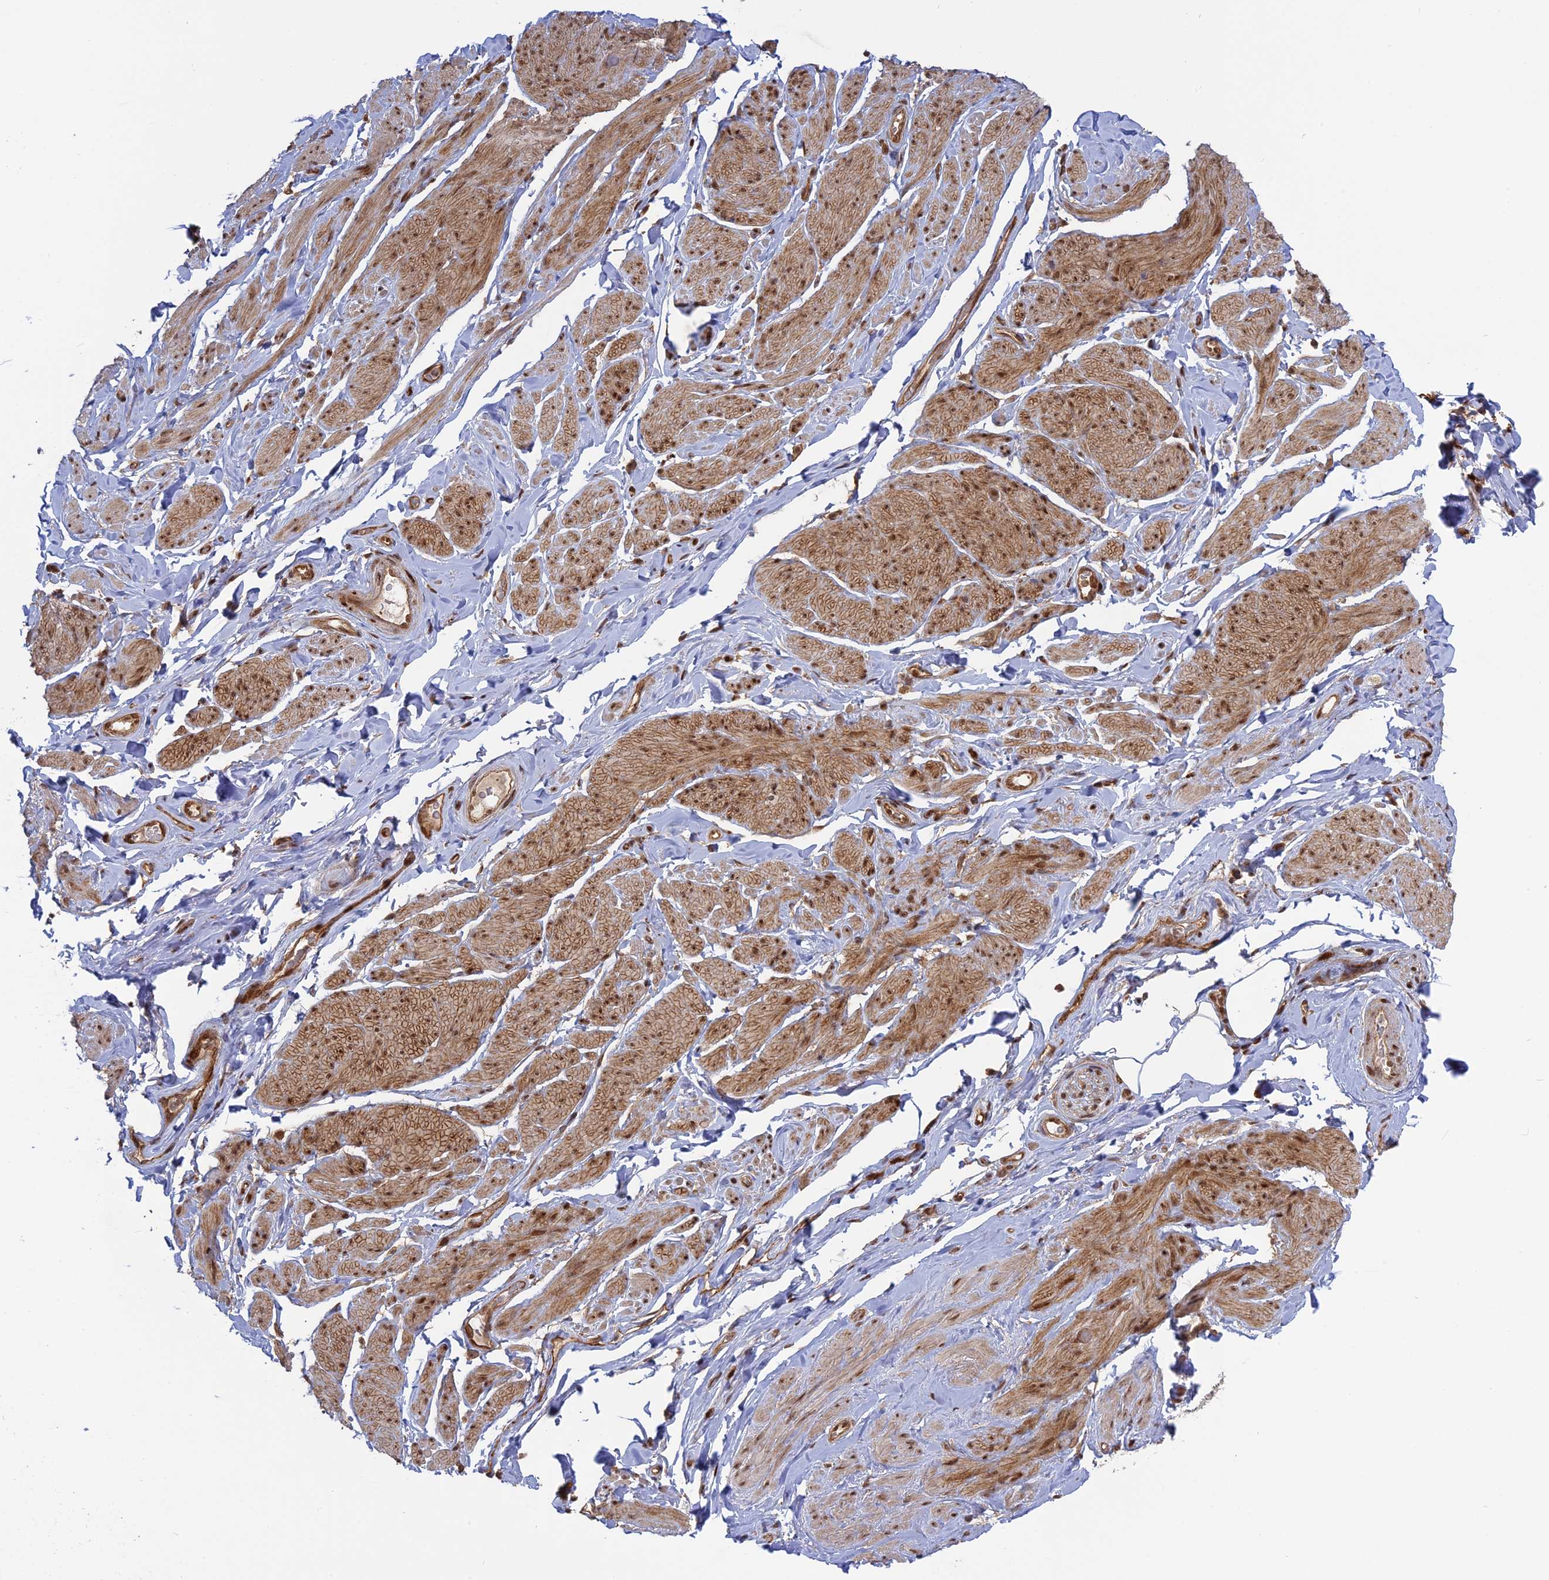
{"staining": {"intensity": "moderate", "quantity": ">75%", "location": "cytoplasmic/membranous,nuclear"}, "tissue": "smooth muscle", "cell_type": "Smooth muscle cells", "image_type": "normal", "snomed": [{"axis": "morphology", "description": "Normal tissue, NOS"}, {"axis": "topography", "description": "Smooth muscle"}, {"axis": "topography", "description": "Peripheral nerve tissue"}], "caption": "Unremarkable smooth muscle displays moderate cytoplasmic/membranous,nuclear positivity in approximately >75% of smooth muscle cells, visualized by immunohistochemistry. (Brightfield microscopy of DAB IHC at high magnification).", "gene": "PKIG", "patient": {"sex": "male", "age": 69}}